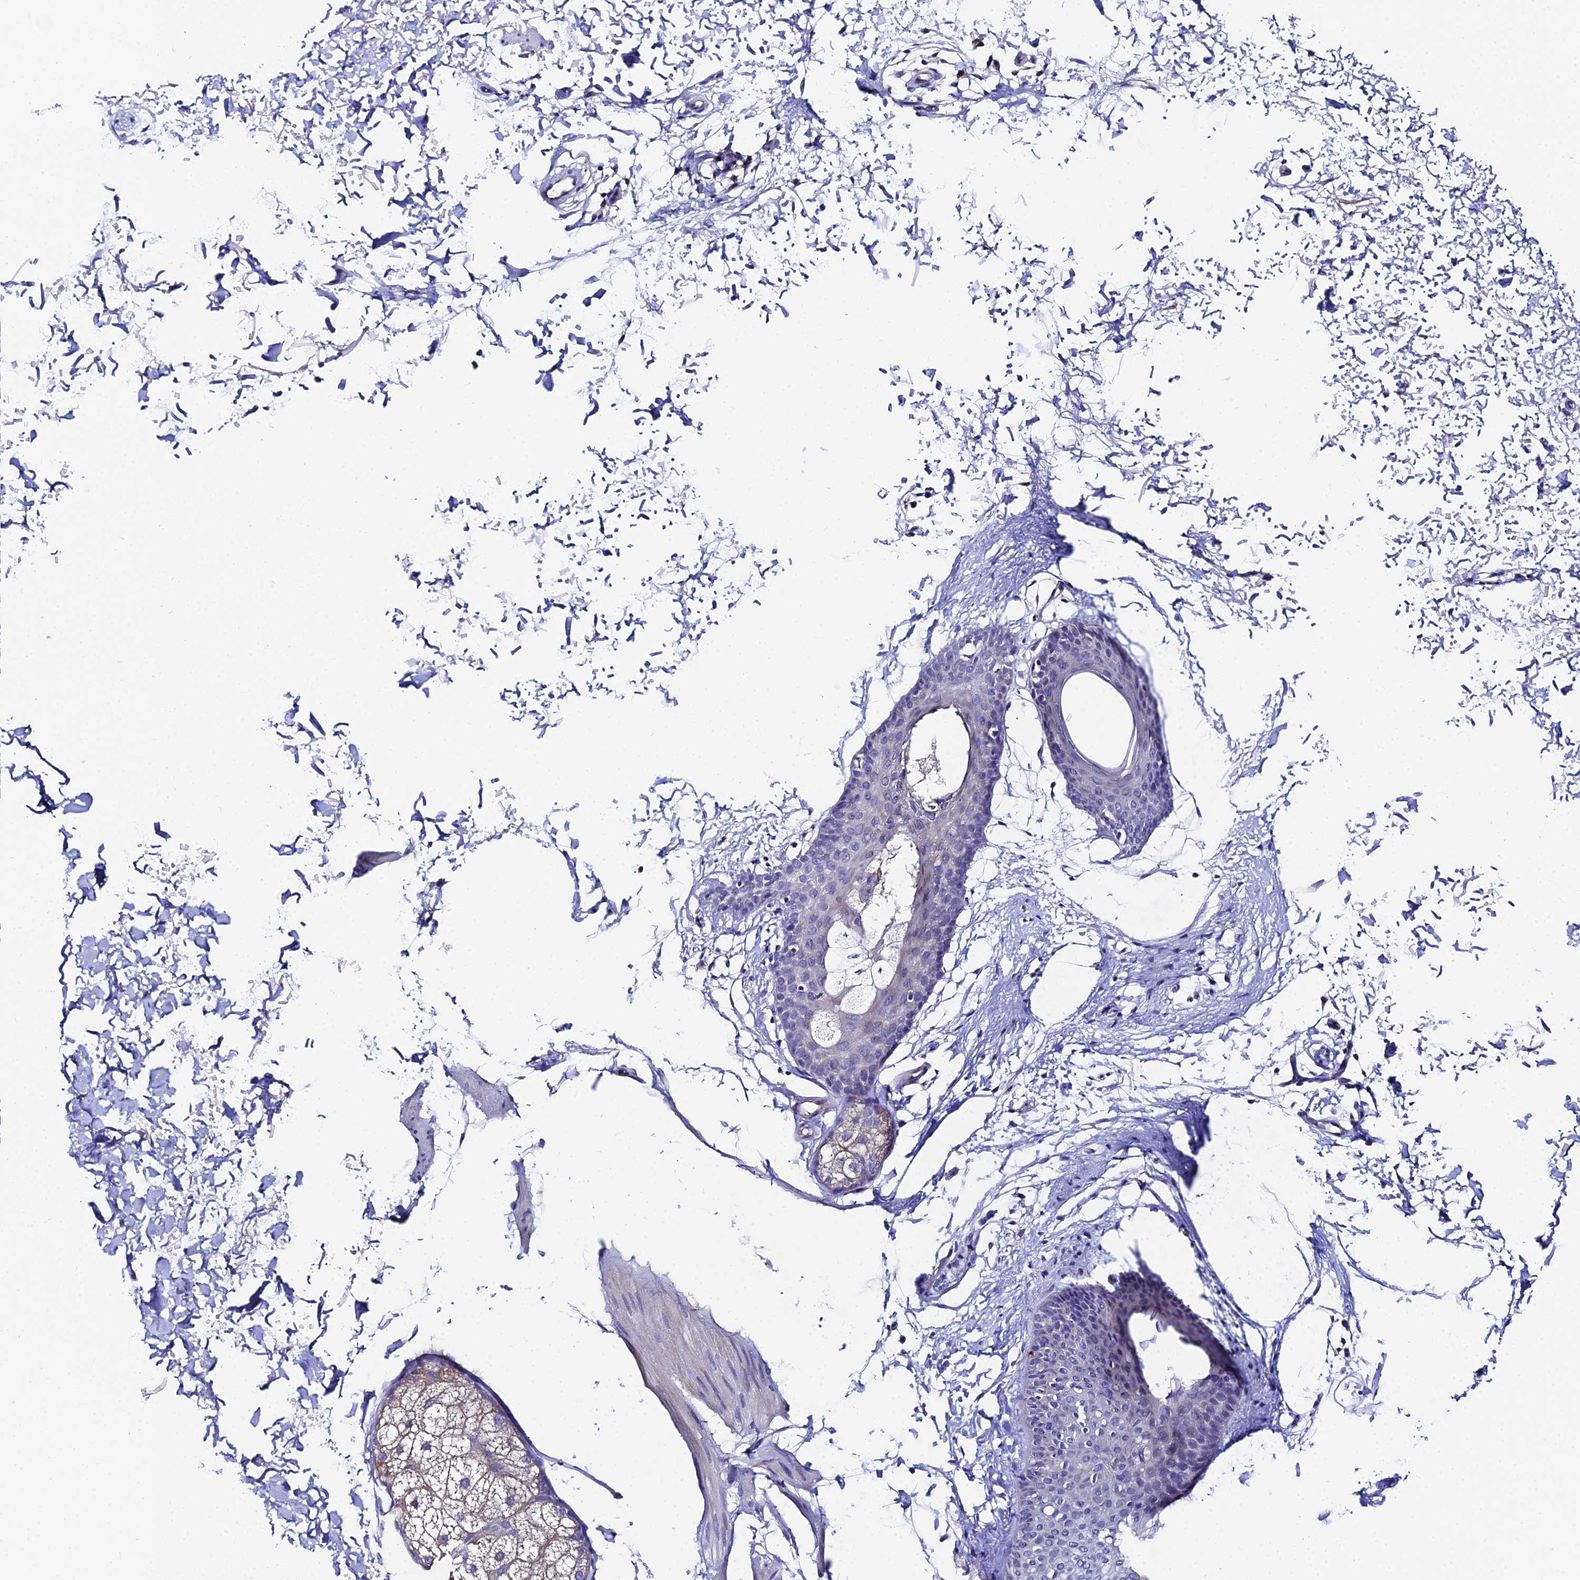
{"staining": {"intensity": "negative", "quantity": "none", "location": "none"}, "tissue": "skin", "cell_type": "Fibroblasts", "image_type": "normal", "snomed": [{"axis": "morphology", "description": "Normal tissue, NOS"}, {"axis": "topography", "description": "Skin"}], "caption": "DAB (3,3'-diaminobenzidine) immunohistochemical staining of benign skin displays no significant staining in fibroblasts.", "gene": "UBE2L3", "patient": {"sex": "male", "age": 66}}